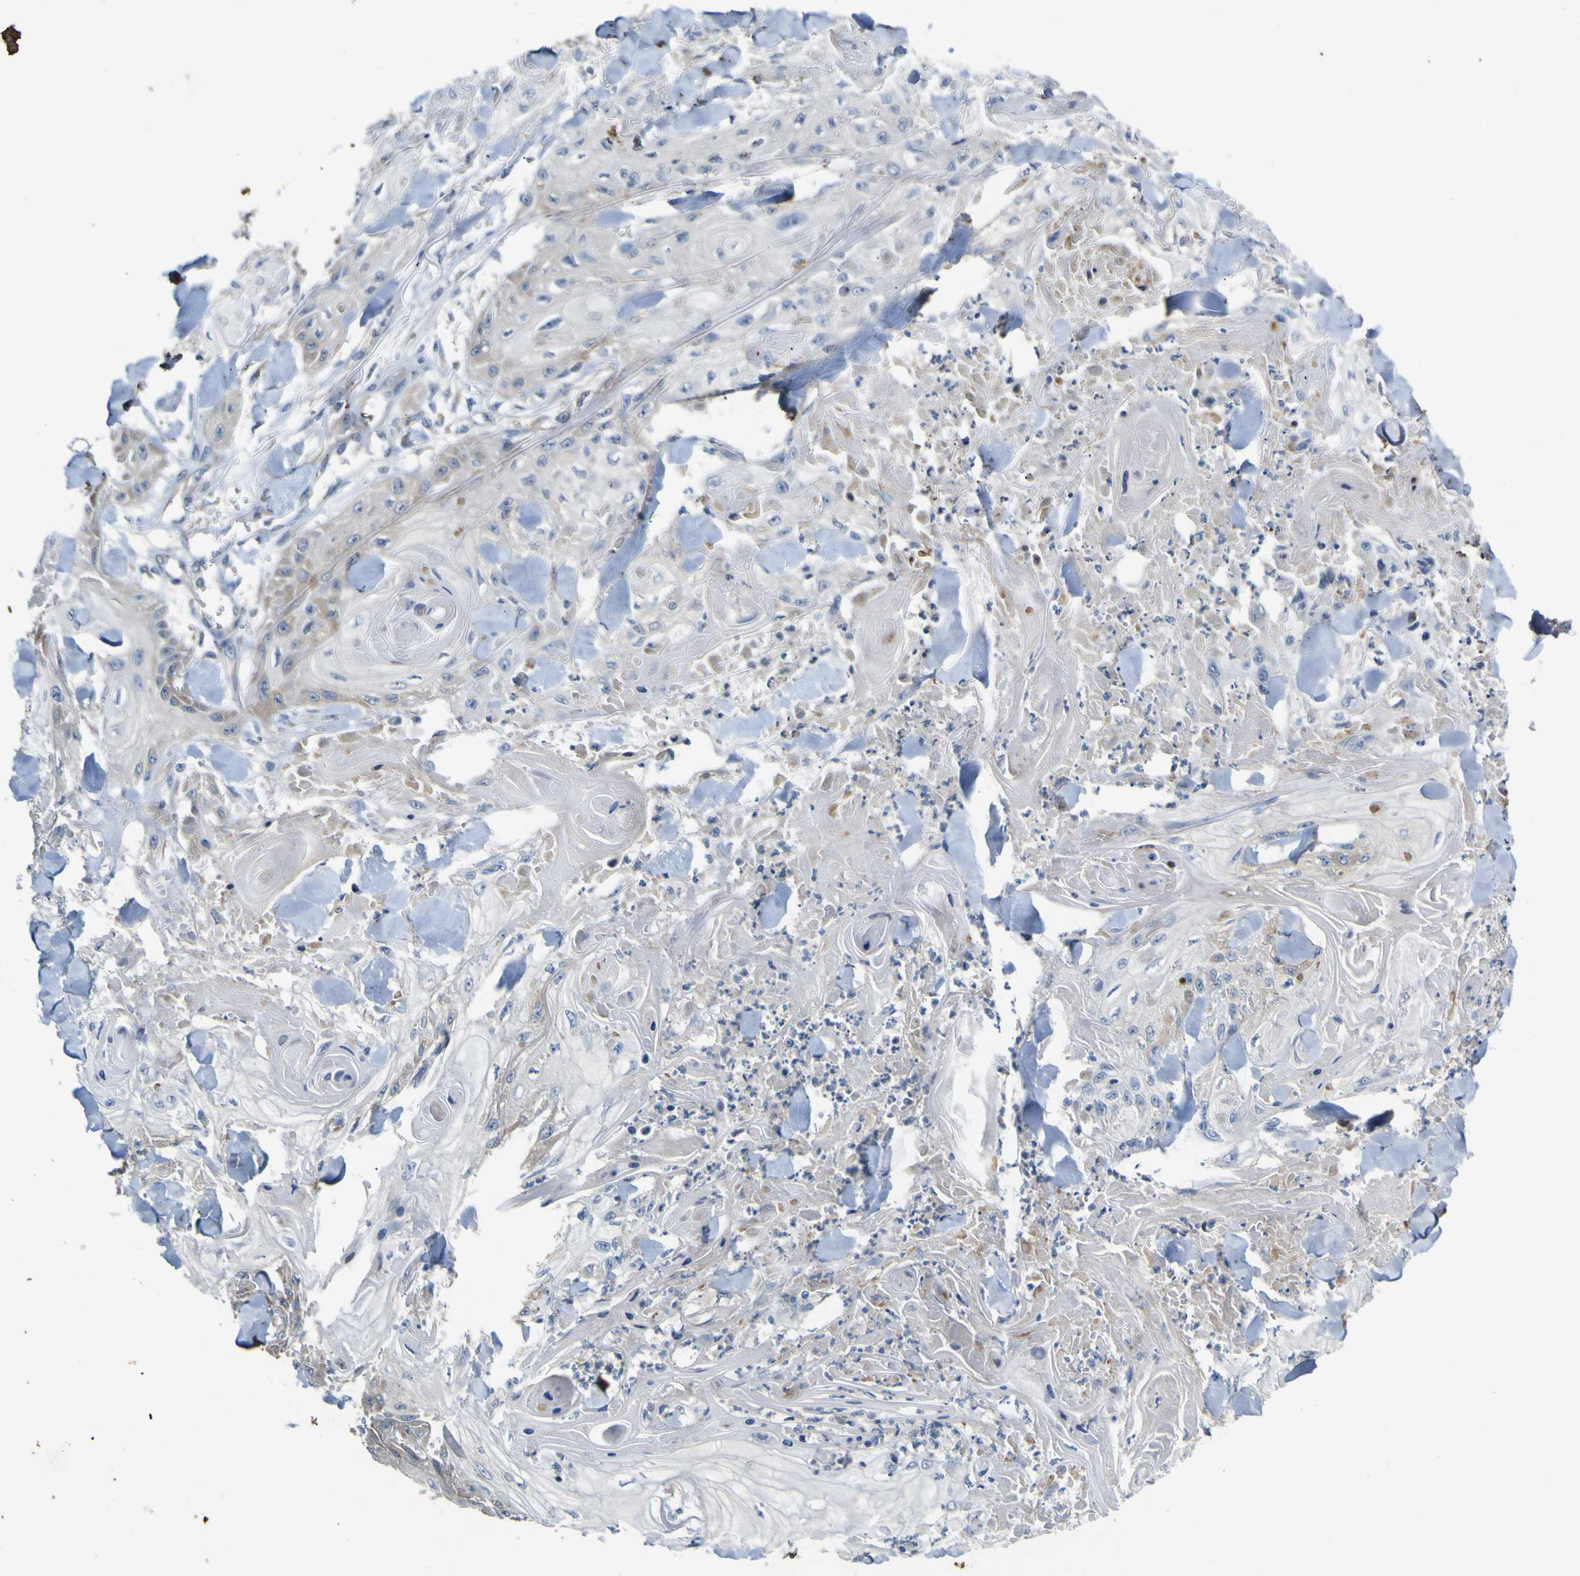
{"staining": {"intensity": "weak", "quantity": "<25%", "location": "cytoplasmic/membranous"}, "tissue": "skin cancer", "cell_type": "Tumor cells", "image_type": "cancer", "snomed": [{"axis": "morphology", "description": "Squamous cell carcinoma, NOS"}, {"axis": "topography", "description": "Skin"}], "caption": "This is an immunohistochemistry (IHC) histopathology image of skin squamous cell carcinoma. There is no positivity in tumor cells.", "gene": "LDLR", "patient": {"sex": "male", "age": 74}}